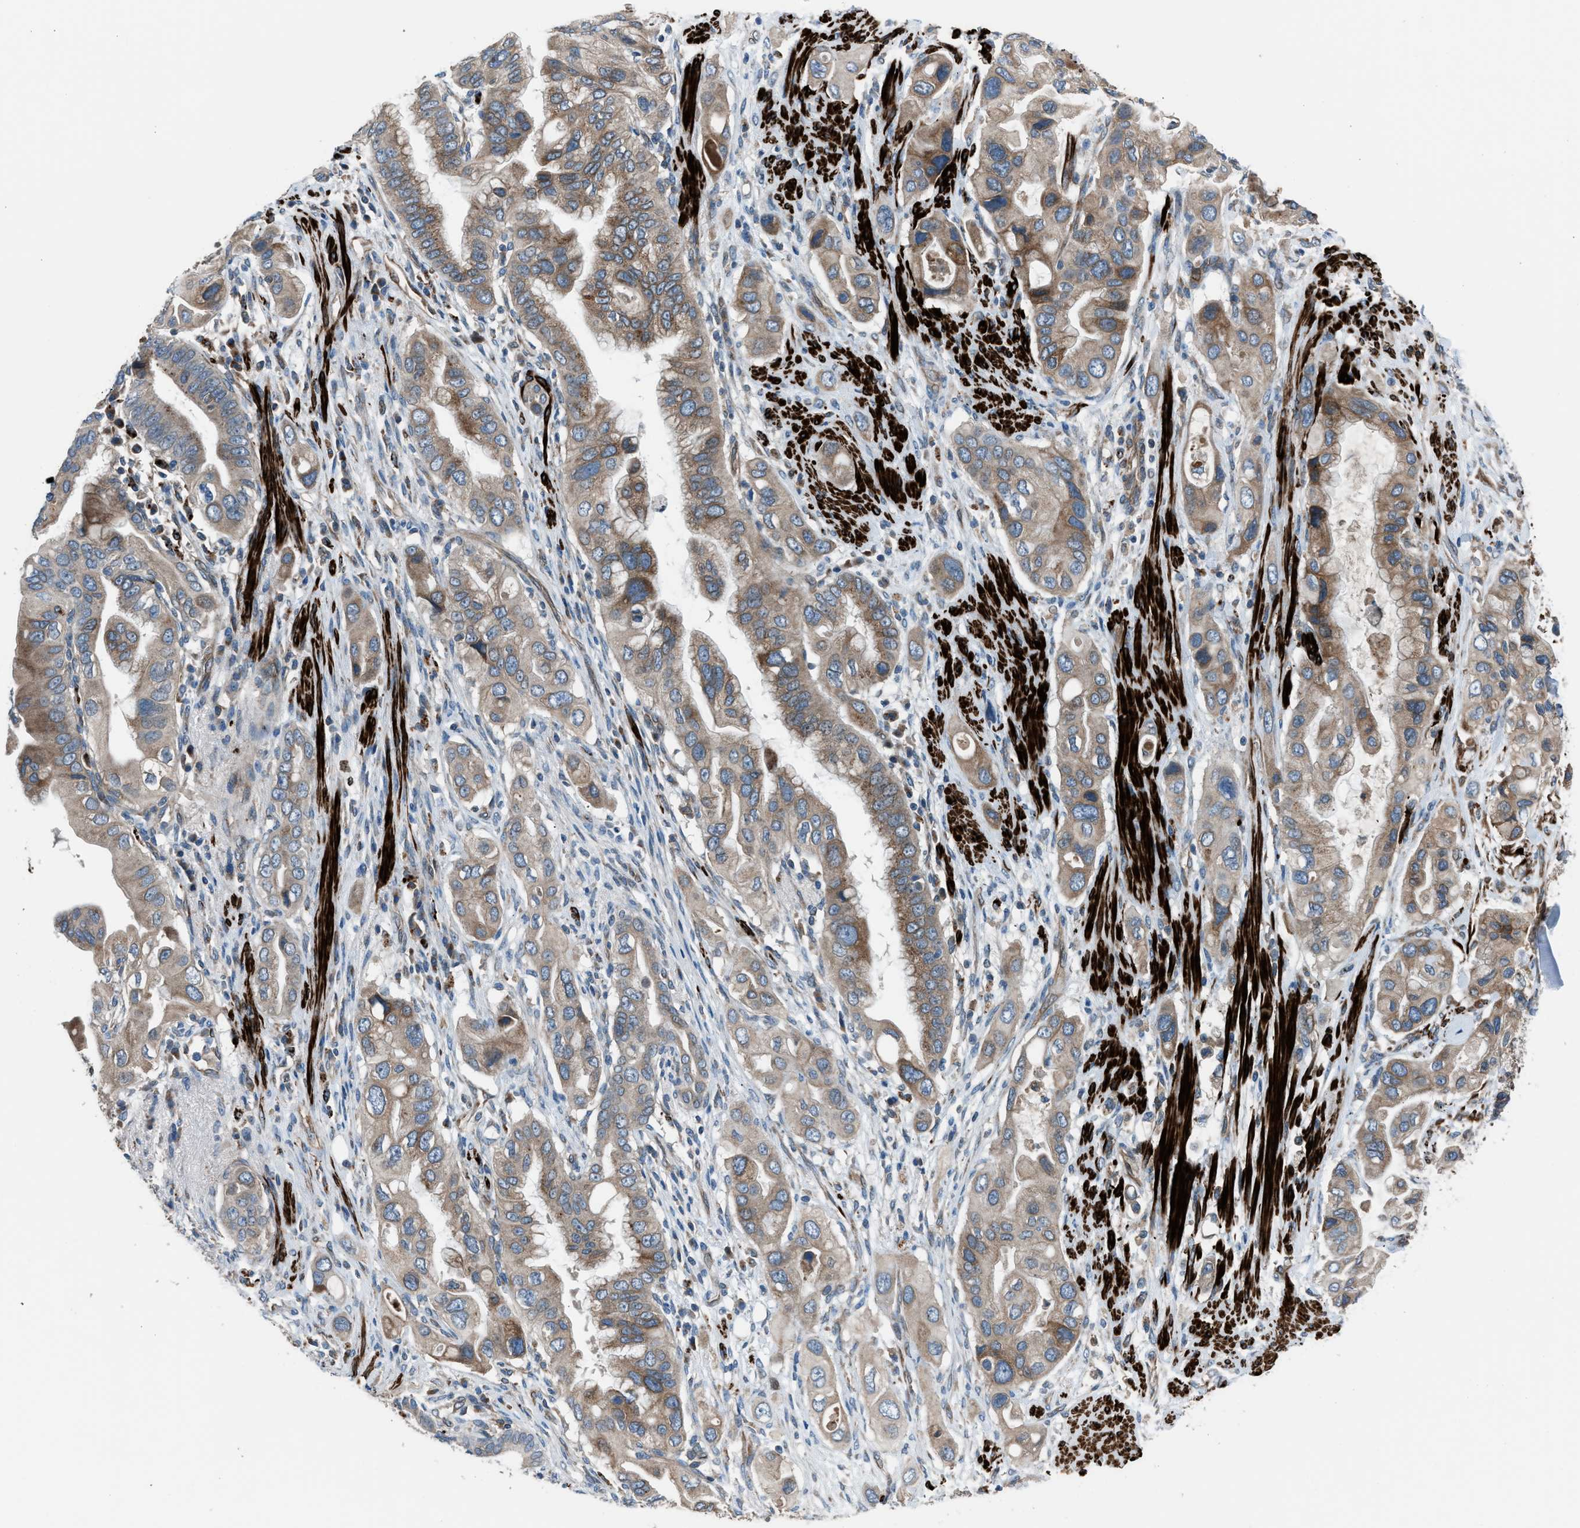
{"staining": {"intensity": "moderate", "quantity": ">75%", "location": "cytoplasmic/membranous"}, "tissue": "pancreatic cancer", "cell_type": "Tumor cells", "image_type": "cancer", "snomed": [{"axis": "morphology", "description": "Adenocarcinoma, NOS"}, {"axis": "topography", "description": "Pancreas"}], "caption": "Protein staining displays moderate cytoplasmic/membranous positivity in approximately >75% of tumor cells in pancreatic cancer (adenocarcinoma). Using DAB (brown) and hematoxylin (blue) stains, captured at high magnification using brightfield microscopy.", "gene": "LMBR1", "patient": {"sex": "female", "age": 56}}